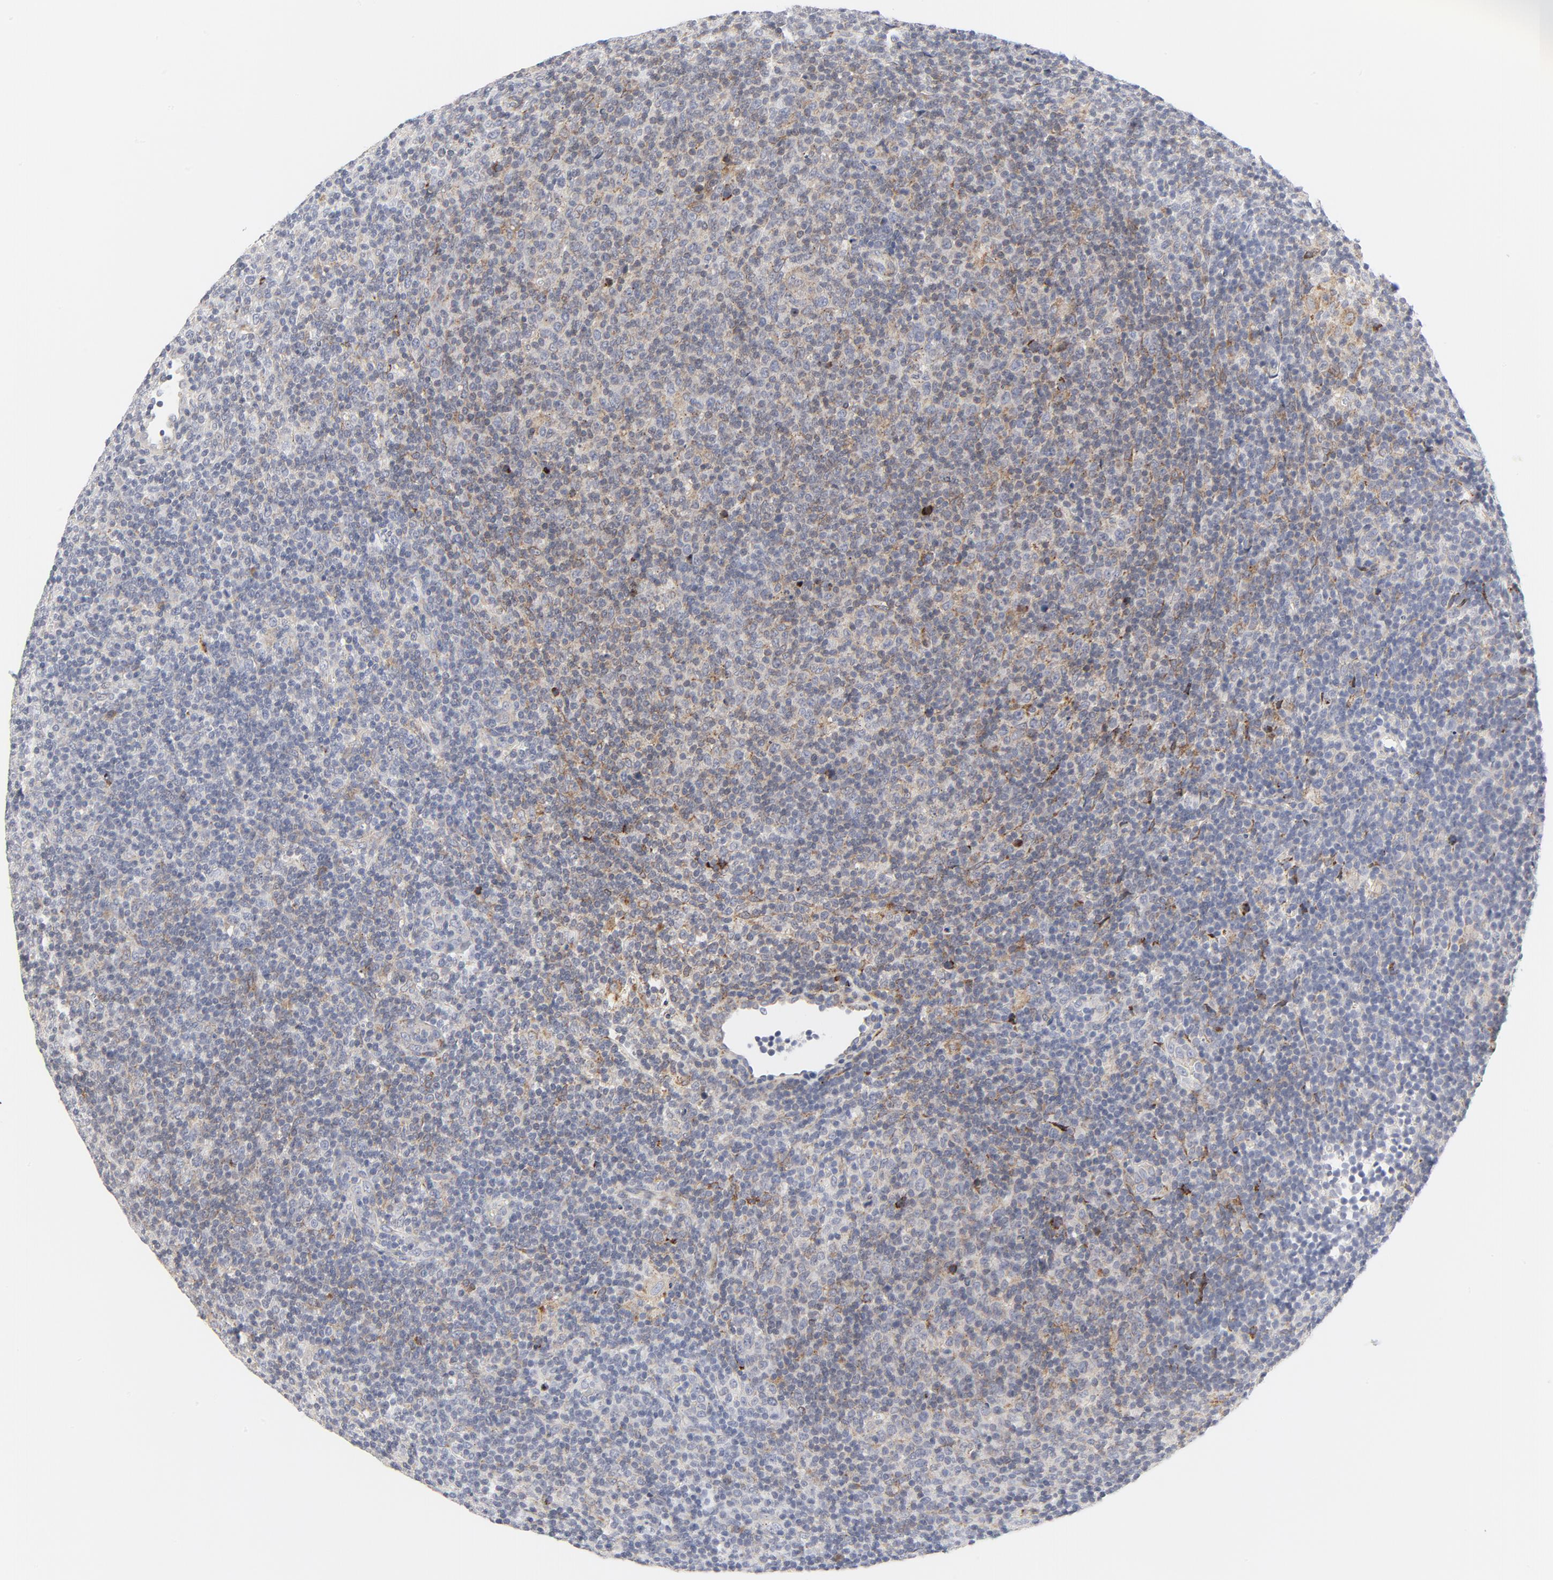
{"staining": {"intensity": "moderate", "quantity": "25%-75%", "location": "cytoplasmic/membranous"}, "tissue": "lymphoma", "cell_type": "Tumor cells", "image_type": "cancer", "snomed": [{"axis": "morphology", "description": "Malignant lymphoma, non-Hodgkin's type, Low grade"}, {"axis": "topography", "description": "Lymph node"}], "caption": "Immunohistochemical staining of human lymphoma reveals medium levels of moderate cytoplasmic/membranous staining in approximately 25%-75% of tumor cells. (Stains: DAB (3,3'-diaminobenzidine) in brown, nuclei in blue, Microscopy: brightfield microscopy at high magnification).", "gene": "LRP6", "patient": {"sex": "male", "age": 70}}